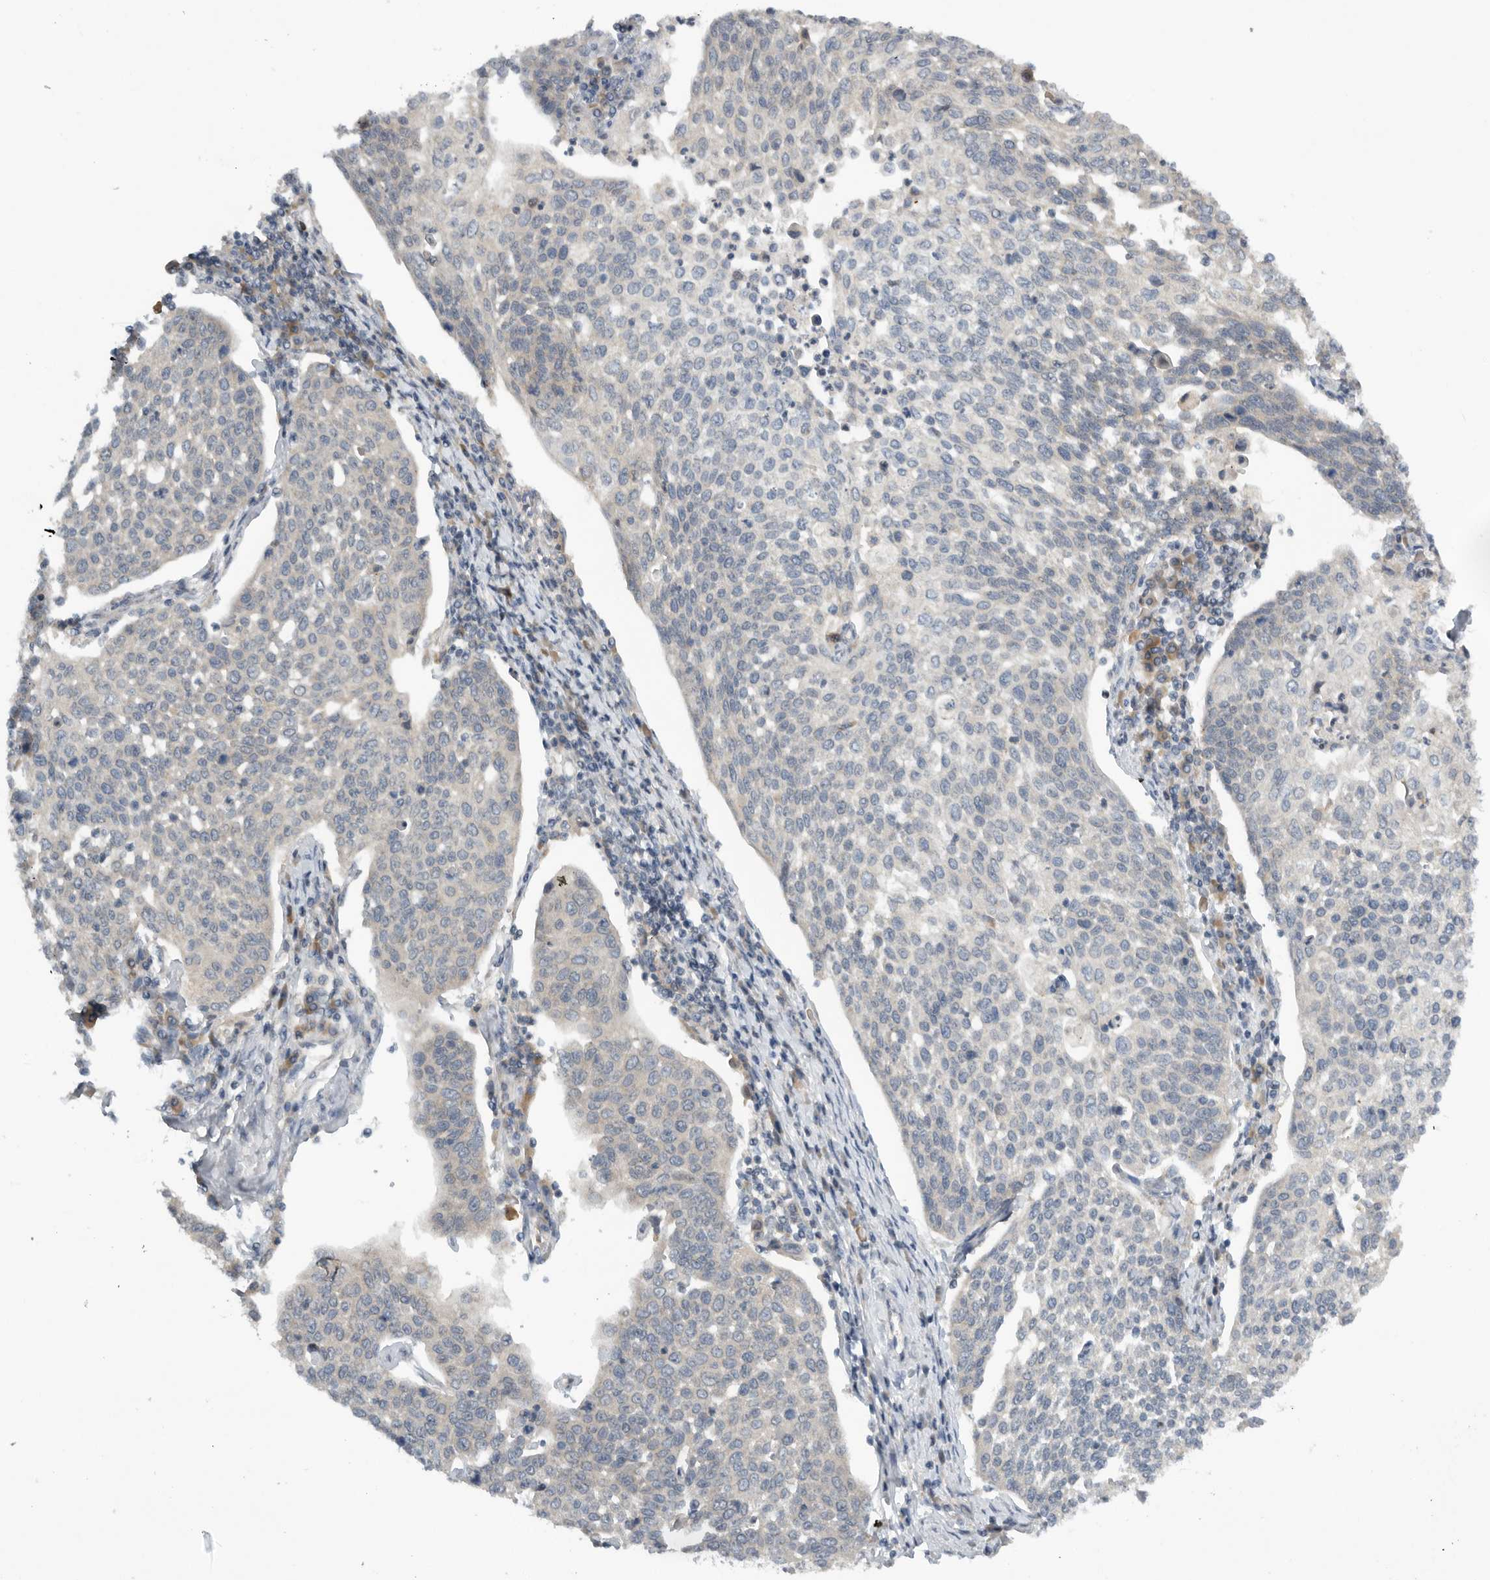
{"staining": {"intensity": "negative", "quantity": "none", "location": "none"}, "tissue": "cervical cancer", "cell_type": "Tumor cells", "image_type": "cancer", "snomed": [{"axis": "morphology", "description": "Squamous cell carcinoma, NOS"}, {"axis": "topography", "description": "Cervix"}], "caption": "DAB (3,3'-diaminobenzidine) immunohistochemical staining of human cervical squamous cell carcinoma demonstrates no significant expression in tumor cells. Brightfield microscopy of IHC stained with DAB (brown) and hematoxylin (blue), captured at high magnification.", "gene": "AASDHPPT", "patient": {"sex": "female", "age": 34}}